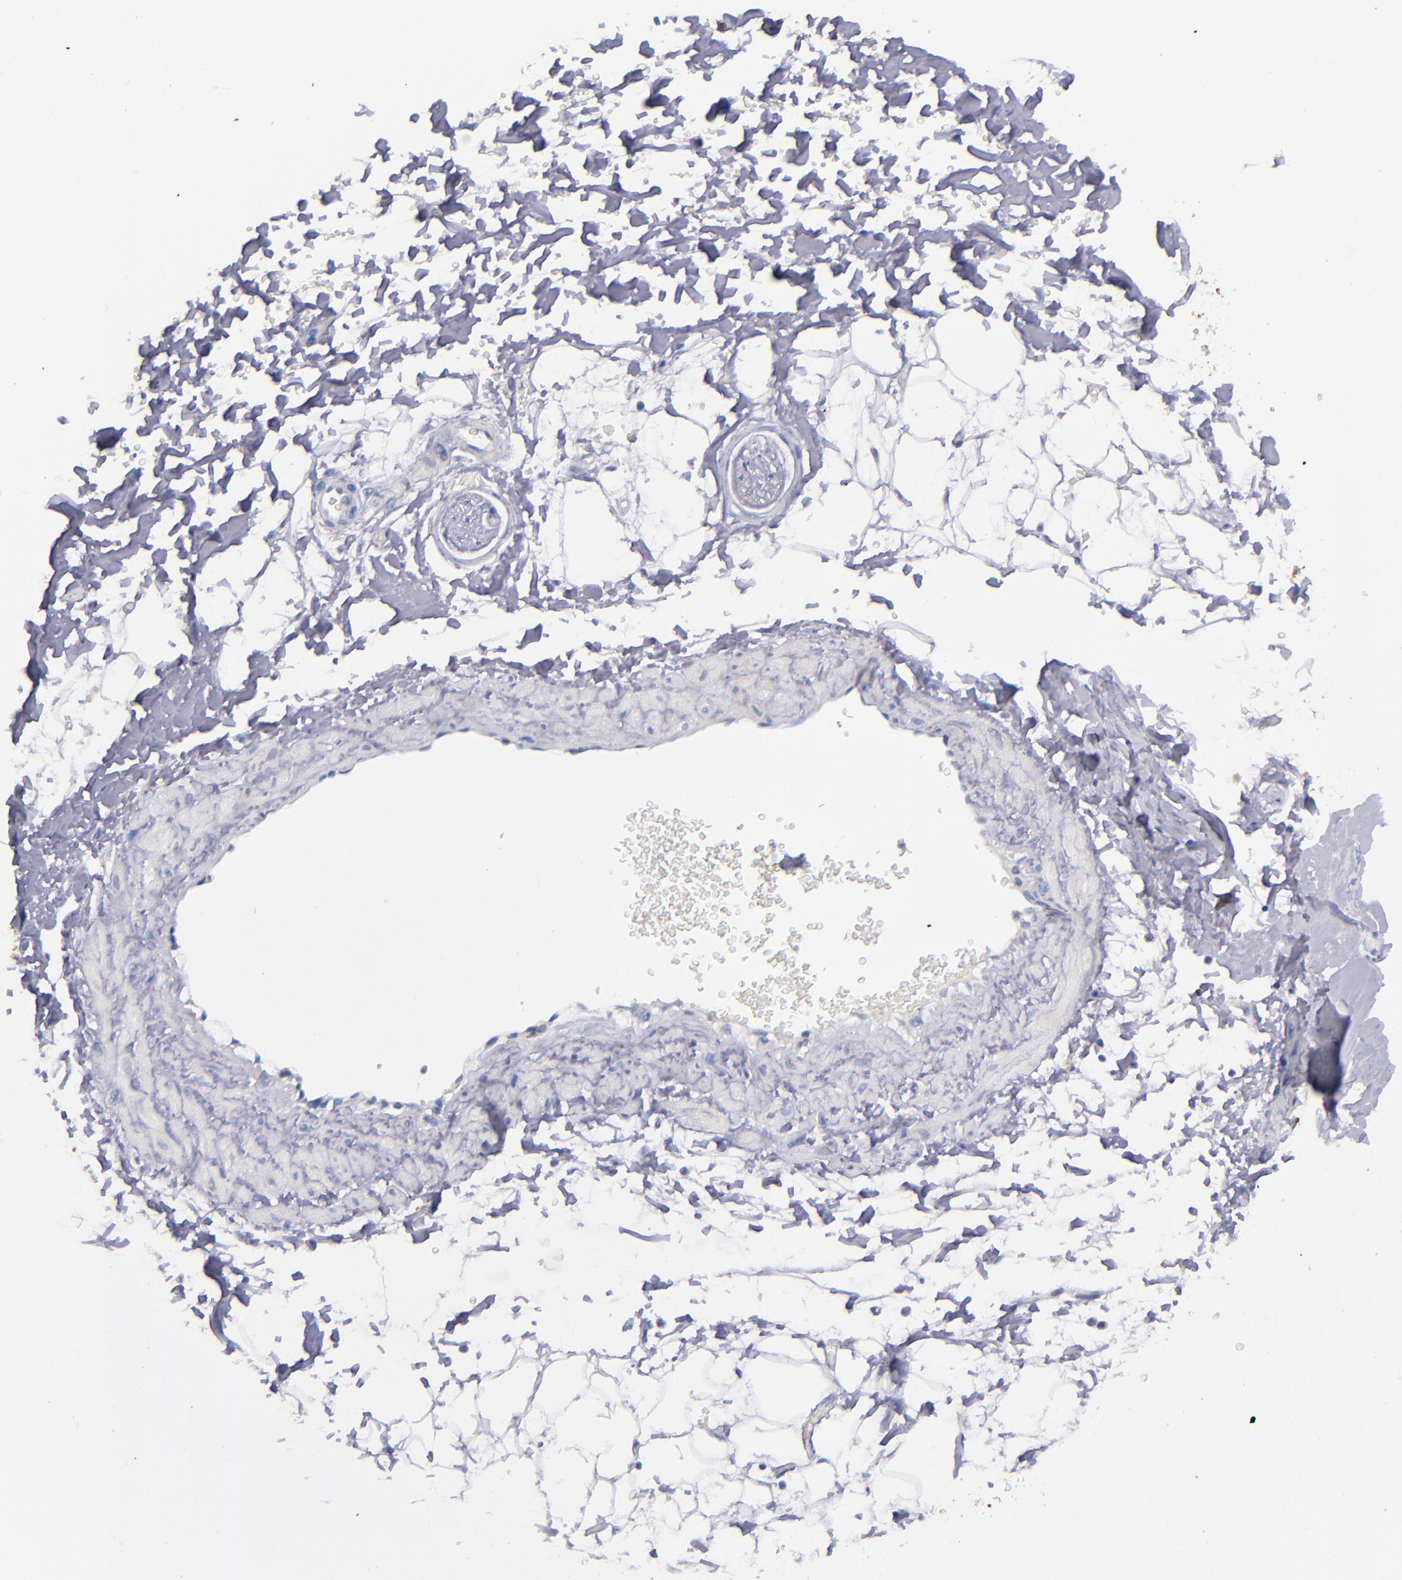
{"staining": {"intensity": "negative", "quantity": "none", "location": "none"}, "tissue": "adipose tissue", "cell_type": "Adipocytes", "image_type": "normal", "snomed": [{"axis": "morphology", "description": "Normal tissue, NOS"}, {"axis": "topography", "description": "Soft tissue"}], "caption": "A high-resolution image shows immunohistochemistry staining of normal adipose tissue, which displays no significant positivity in adipocytes. (Brightfield microscopy of DAB (3,3'-diaminobenzidine) immunohistochemistry at high magnification).", "gene": "CNTNAP2", "patient": {"sex": "male", "age": 72}}